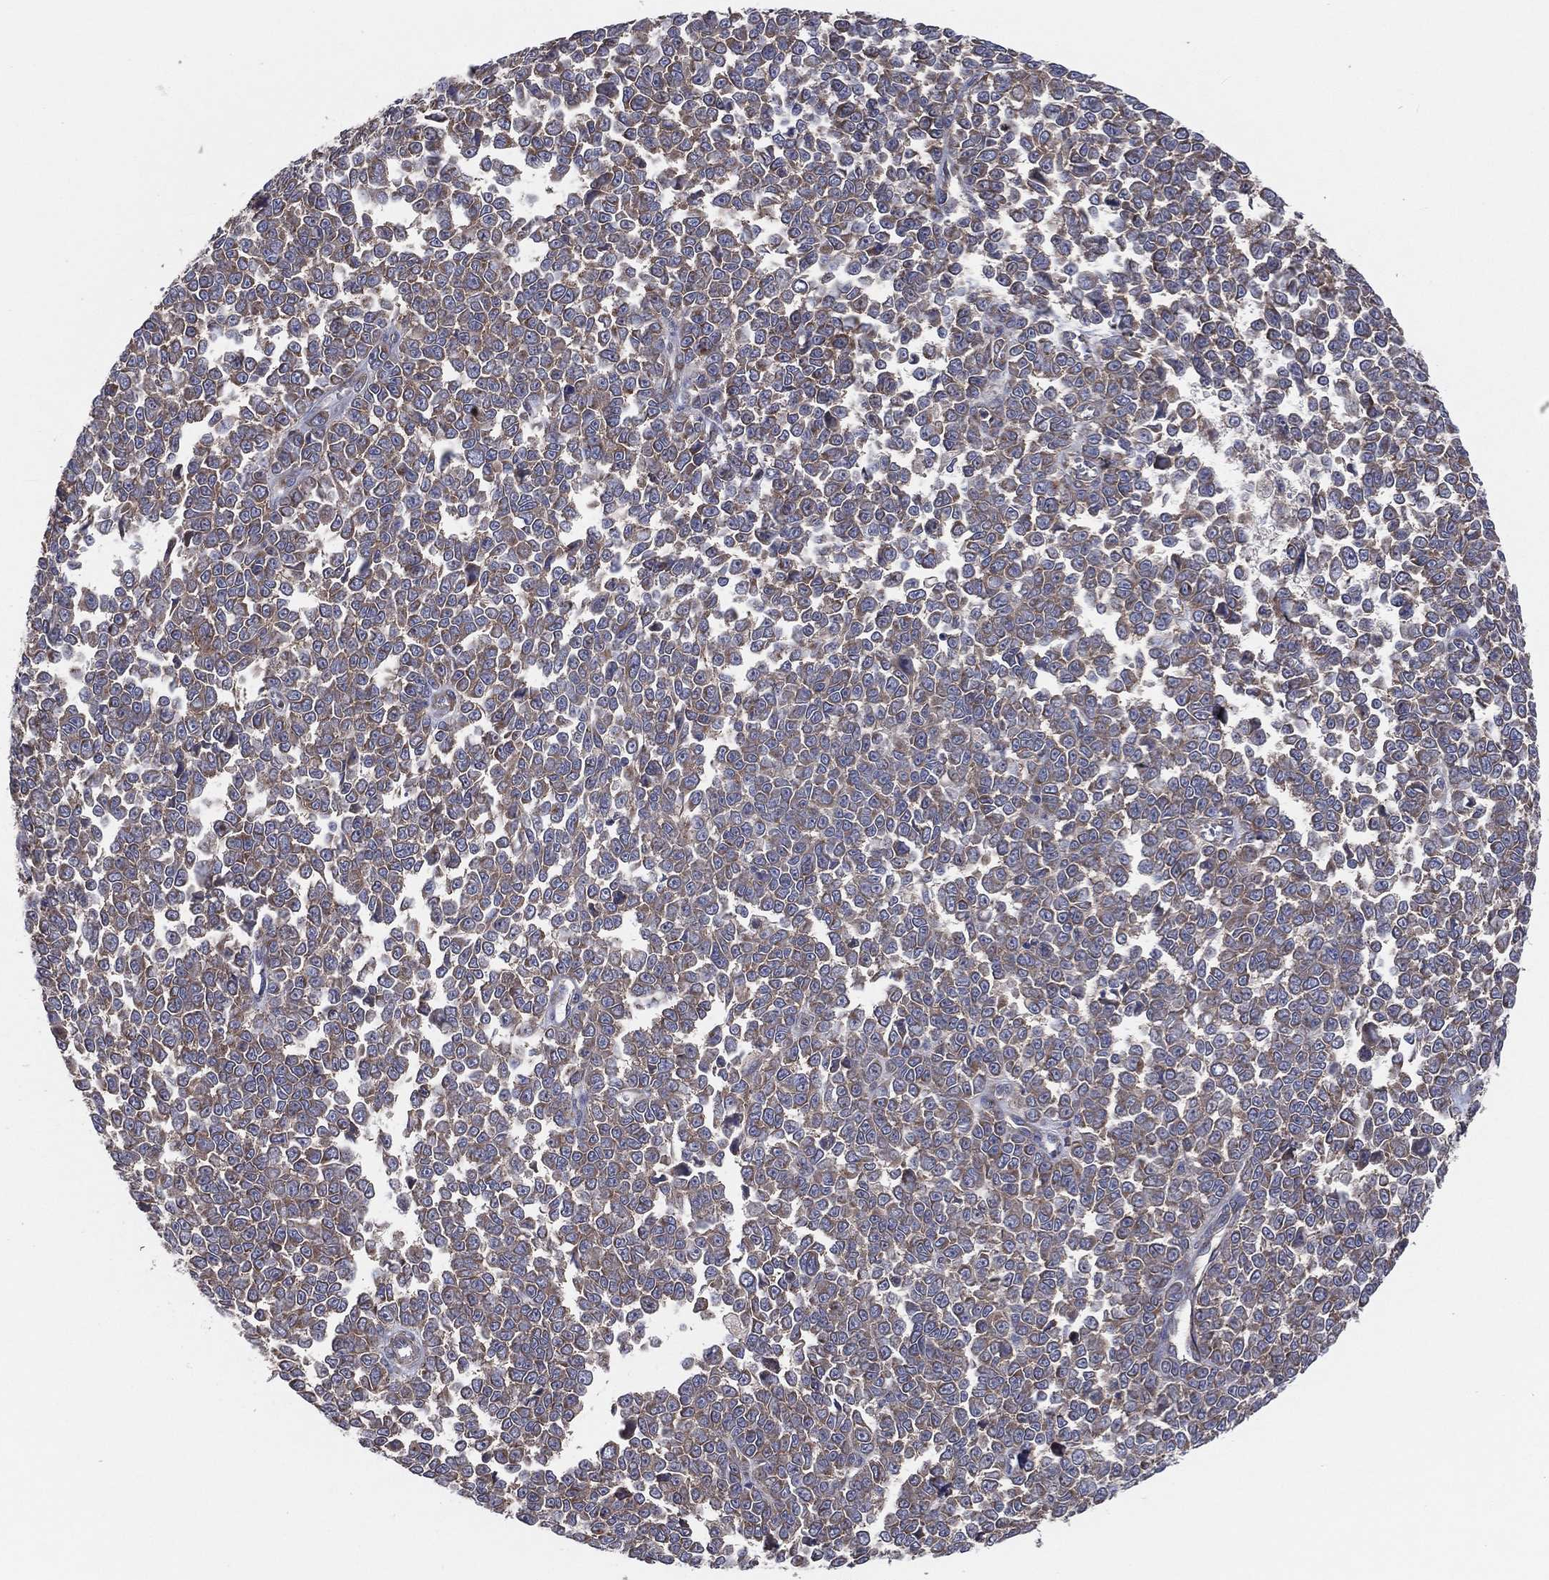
{"staining": {"intensity": "moderate", "quantity": "25%-75%", "location": "cytoplasmic/membranous"}, "tissue": "melanoma", "cell_type": "Tumor cells", "image_type": "cancer", "snomed": [{"axis": "morphology", "description": "Malignant melanoma, NOS"}, {"axis": "topography", "description": "Skin"}], "caption": "Malignant melanoma stained with IHC reveals moderate cytoplasmic/membranous staining in about 25%-75% of tumor cells.", "gene": "EIF2B5", "patient": {"sex": "female", "age": 95}}